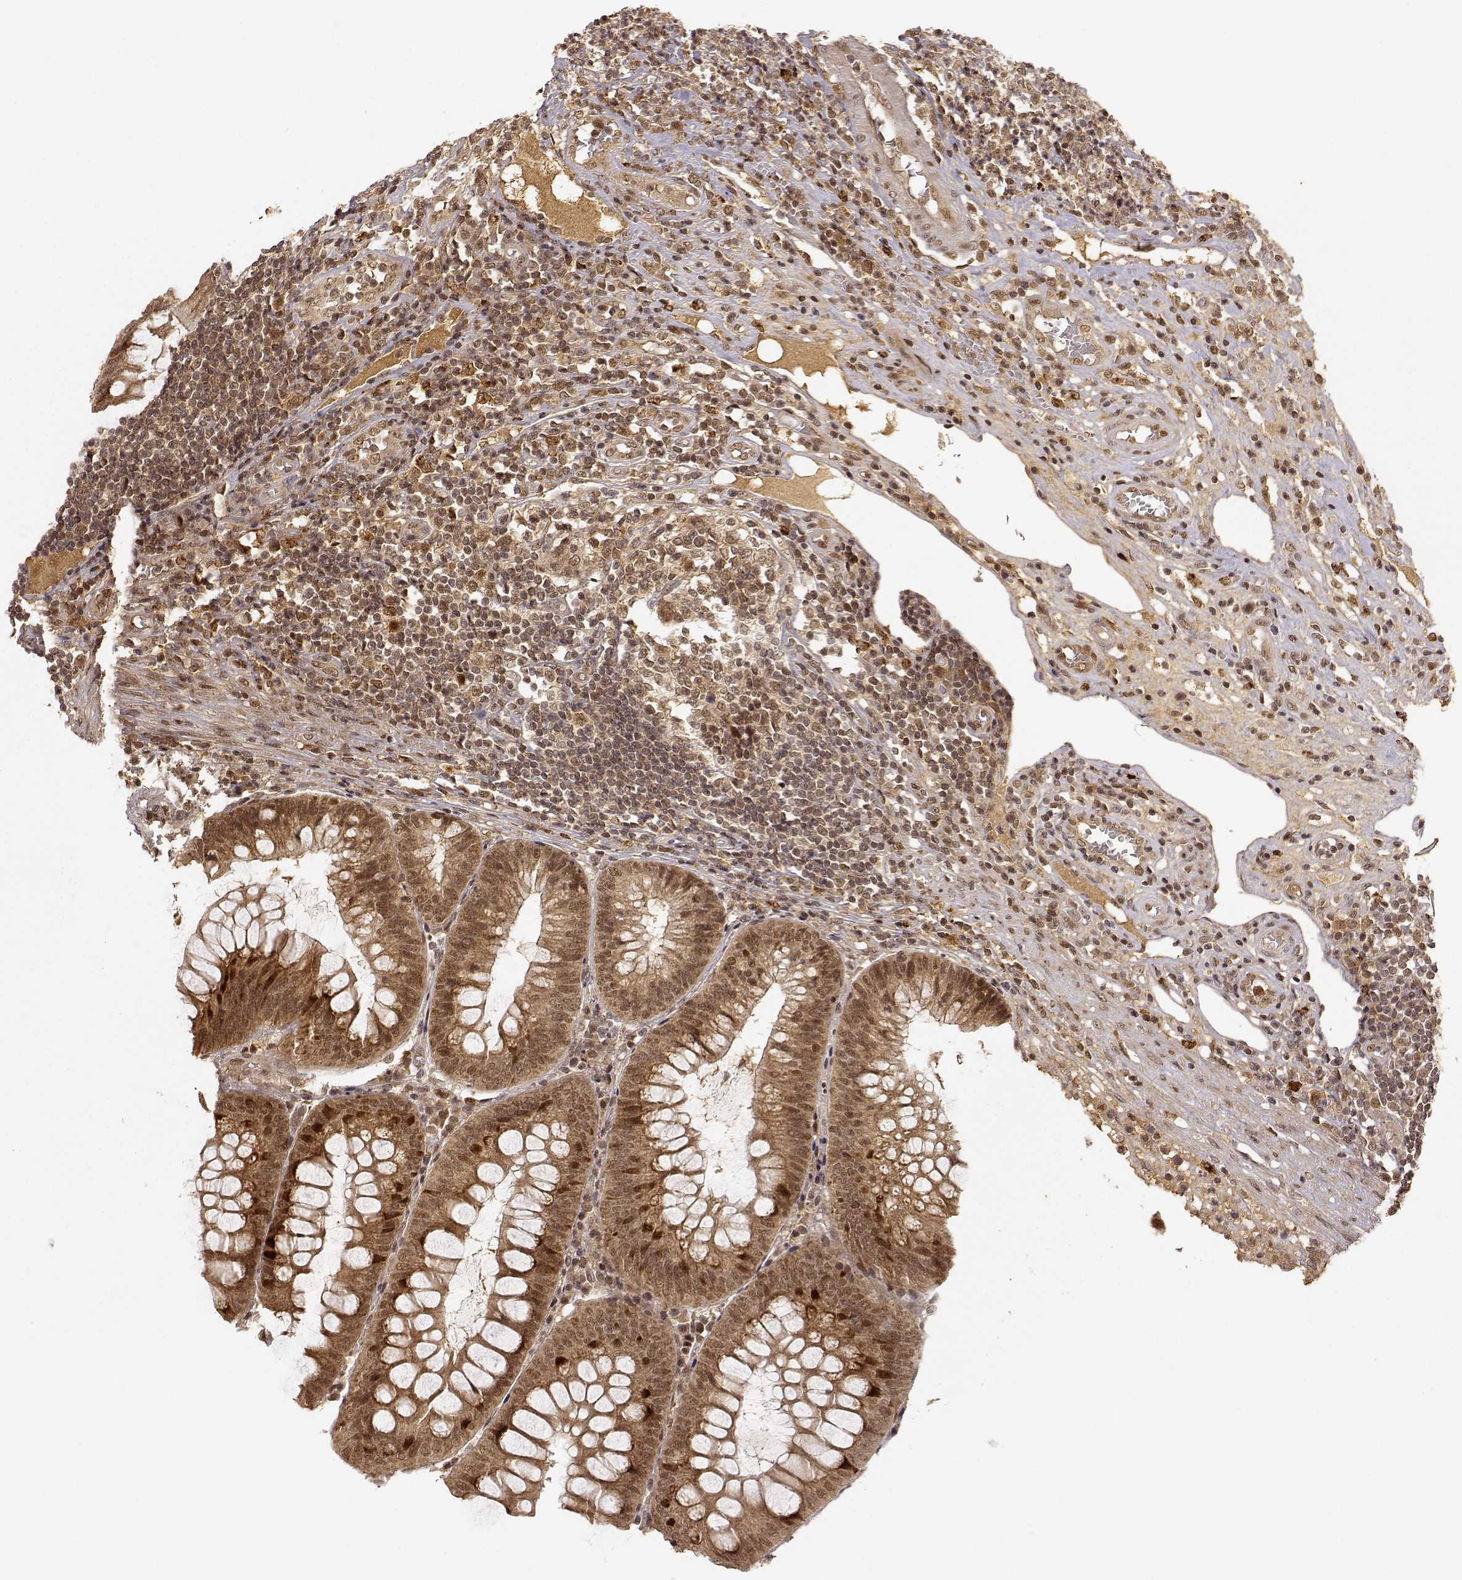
{"staining": {"intensity": "moderate", "quantity": ">75%", "location": "cytoplasmic/membranous,nuclear"}, "tissue": "appendix", "cell_type": "Glandular cells", "image_type": "normal", "snomed": [{"axis": "morphology", "description": "Normal tissue, NOS"}, {"axis": "morphology", "description": "Inflammation, NOS"}, {"axis": "topography", "description": "Appendix"}], "caption": "Protein expression analysis of normal appendix shows moderate cytoplasmic/membranous,nuclear expression in about >75% of glandular cells.", "gene": "MAEA", "patient": {"sex": "male", "age": 16}}